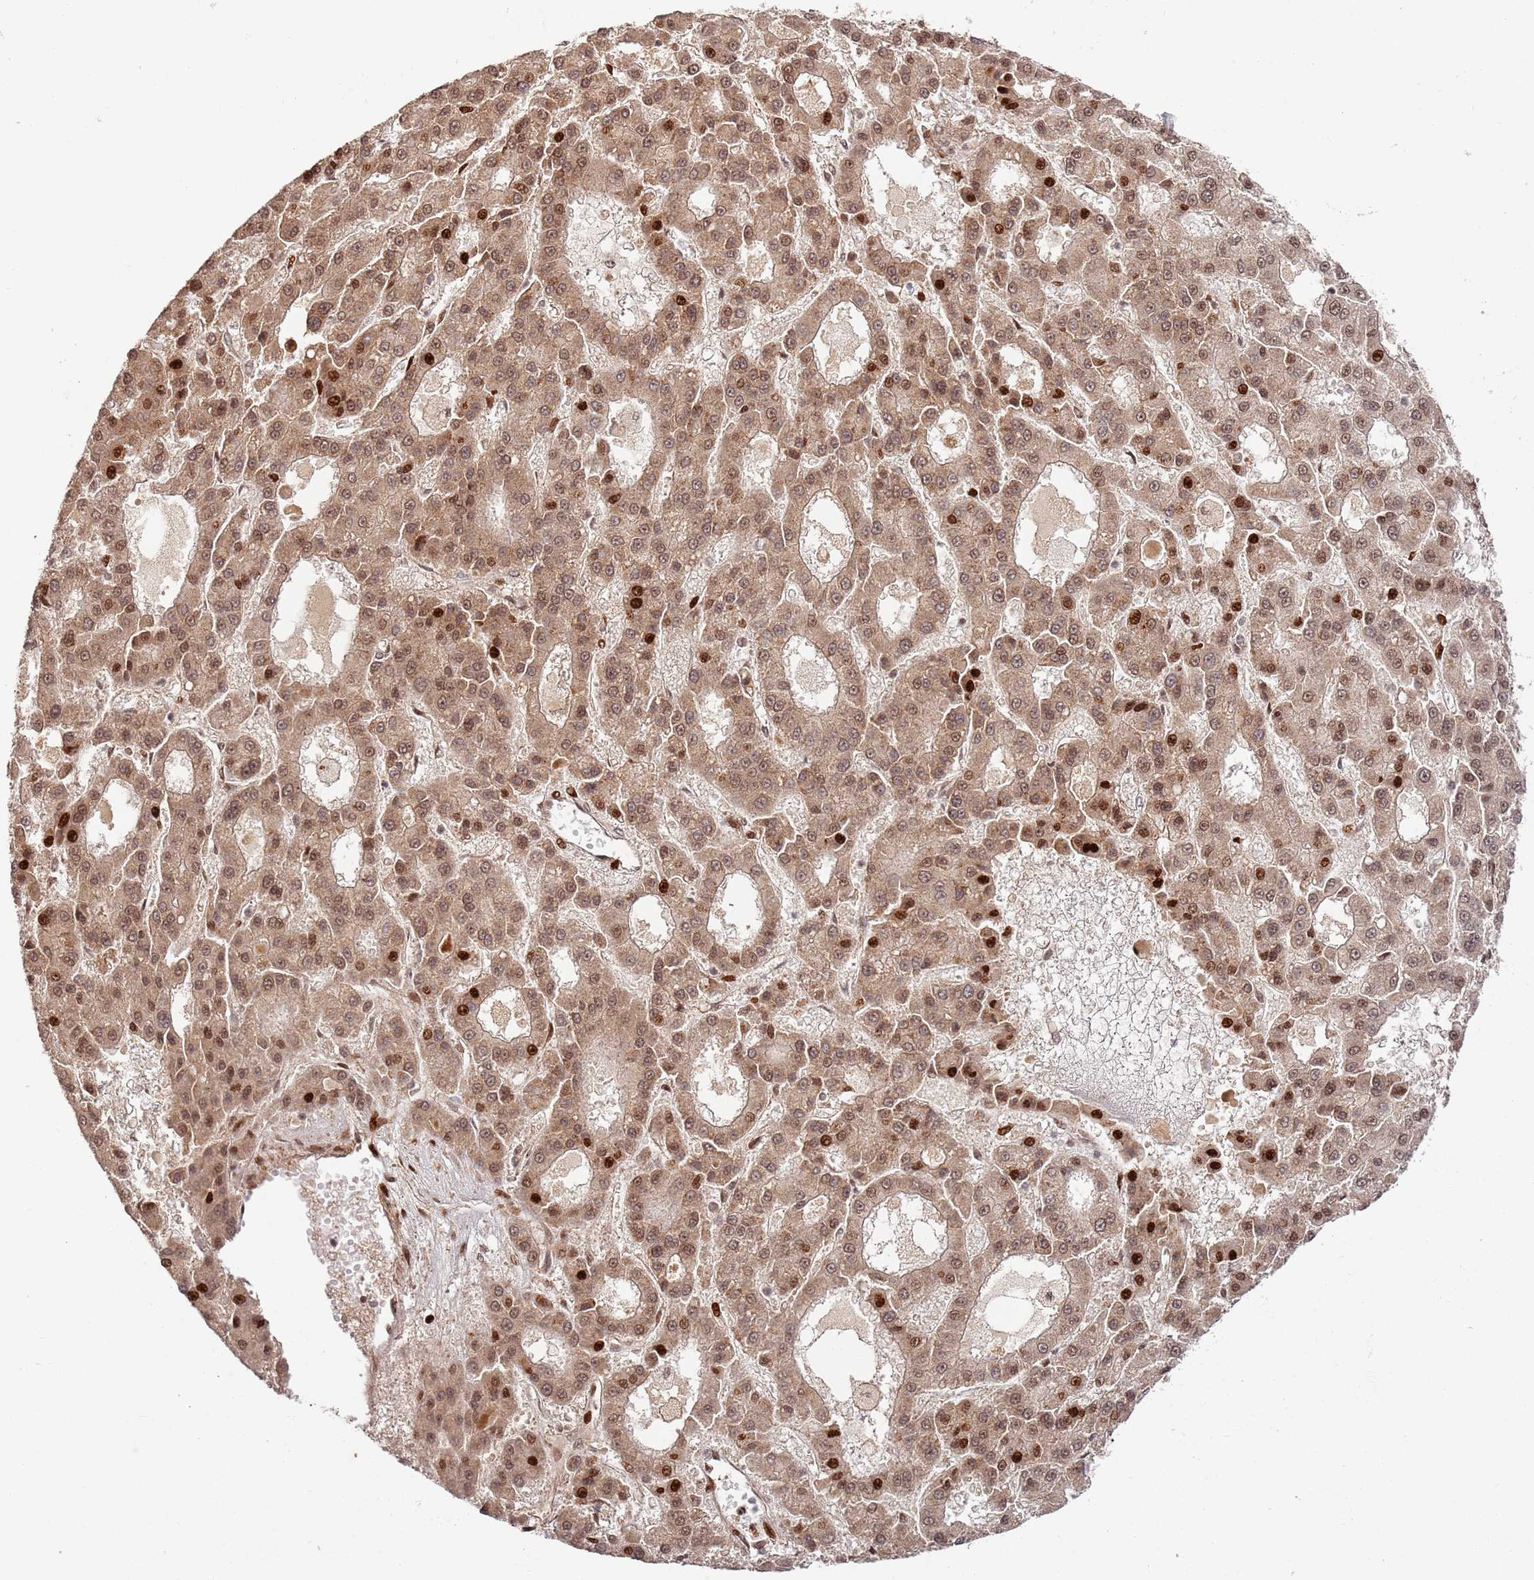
{"staining": {"intensity": "strong", "quantity": "25%-75%", "location": "cytoplasmic/membranous,nuclear"}, "tissue": "liver cancer", "cell_type": "Tumor cells", "image_type": "cancer", "snomed": [{"axis": "morphology", "description": "Carcinoma, Hepatocellular, NOS"}, {"axis": "topography", "description": "Liver"}], "caption": "A photomicrograph of human liver cancer stained for a protein displays strong cytoplasmic/membranous and nuclear brown staining in tumor cells.", "gene": "TMEM233", "patient": {"sex": "male", "age": 70}}